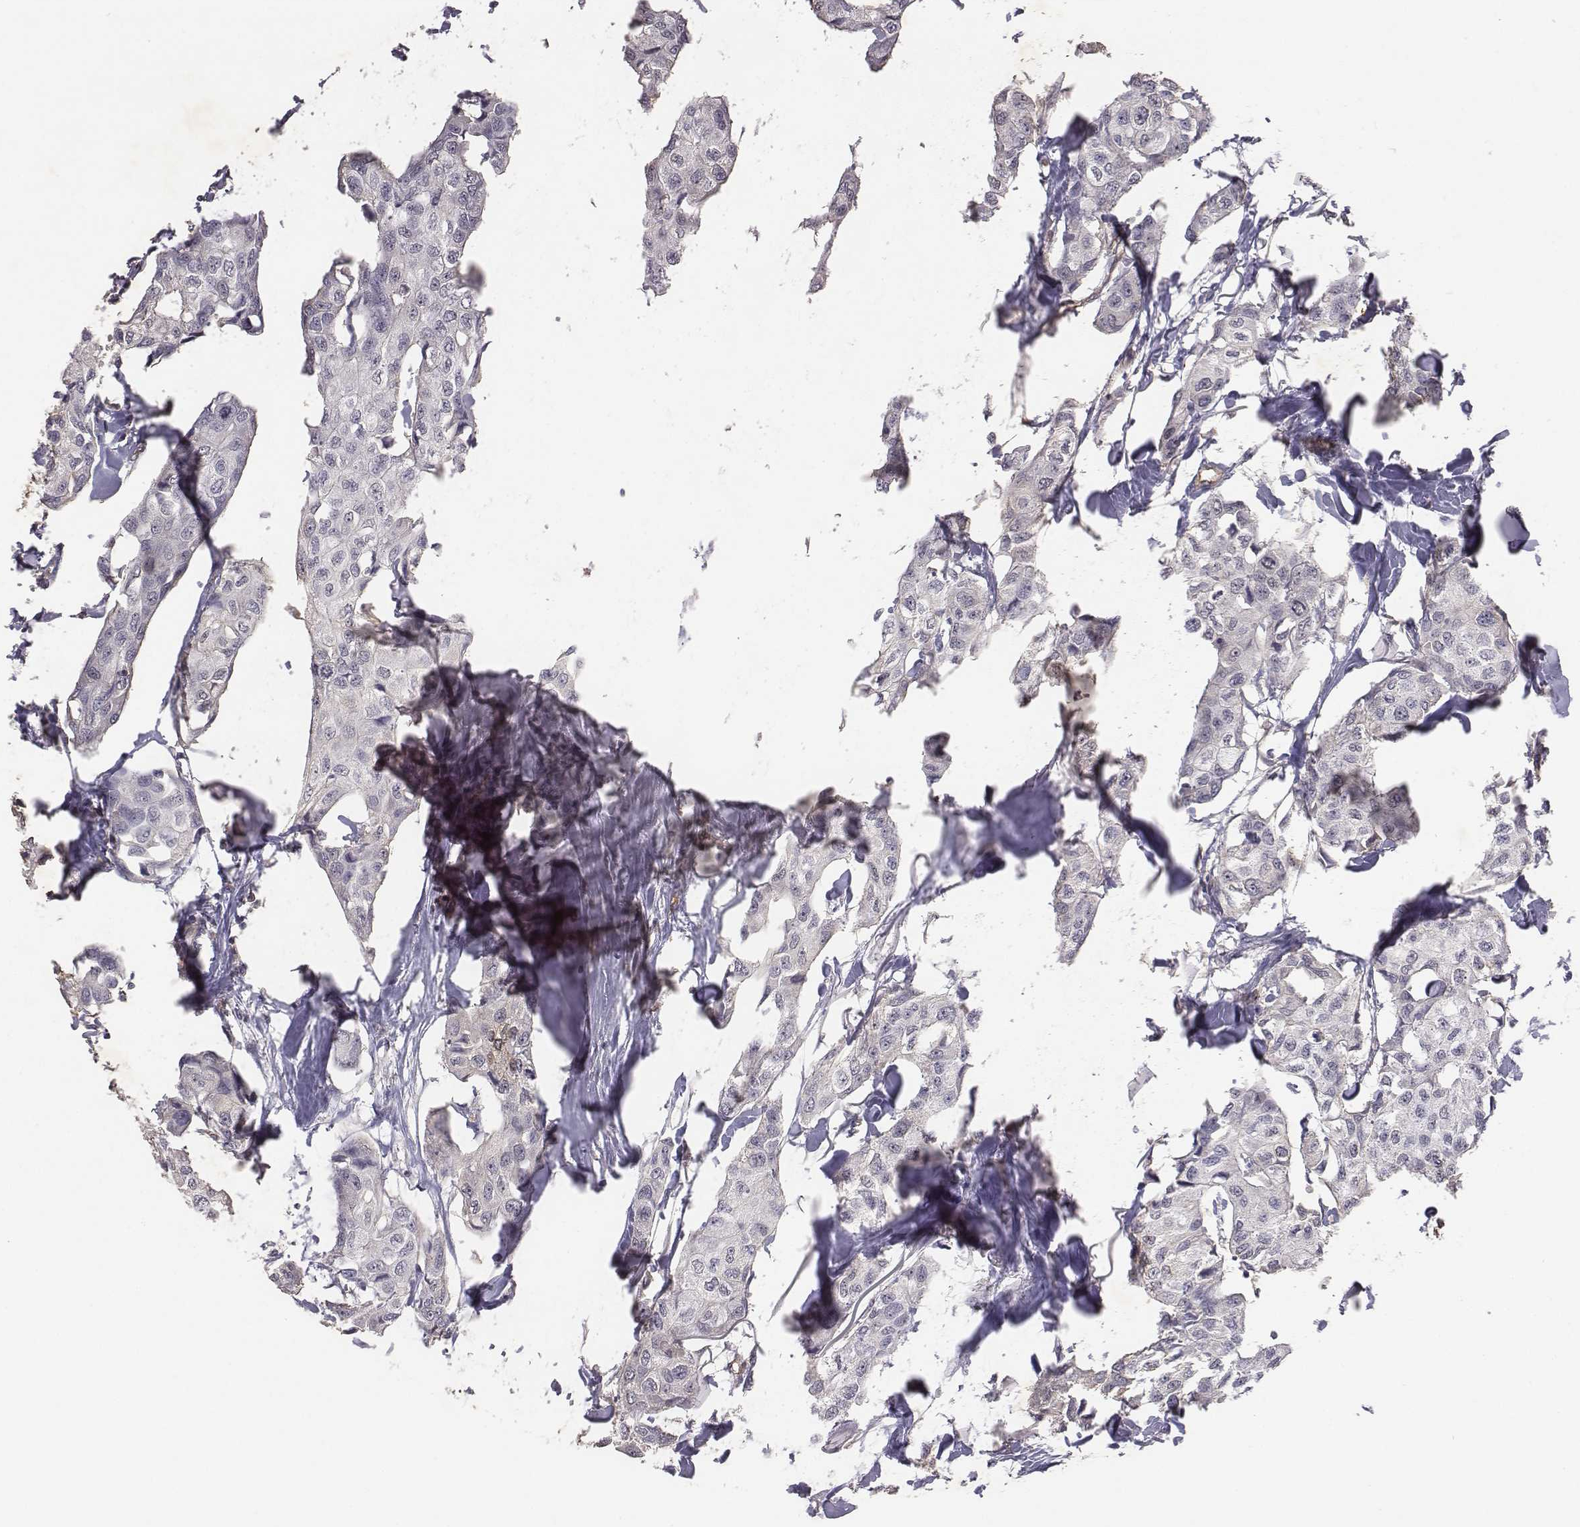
{"staining": {"intensity": "negative", "quantity": "none", "location": "none"}, "tissue": "breast cancer", "cell_type": "Tumor cells", "image_type": "cancer", "snomed": [{"axis": "morphology", "description": "Duct carcinoma"}, {"axis": "topography", "description": "Breast"}], "caption": "This is a micrograph of IHC staining of breast invasive ductal carcinoma, which shows no expression in tumor cells.", "gene": "PTPRG", "patient": {"sex": "female", "age": 80}}